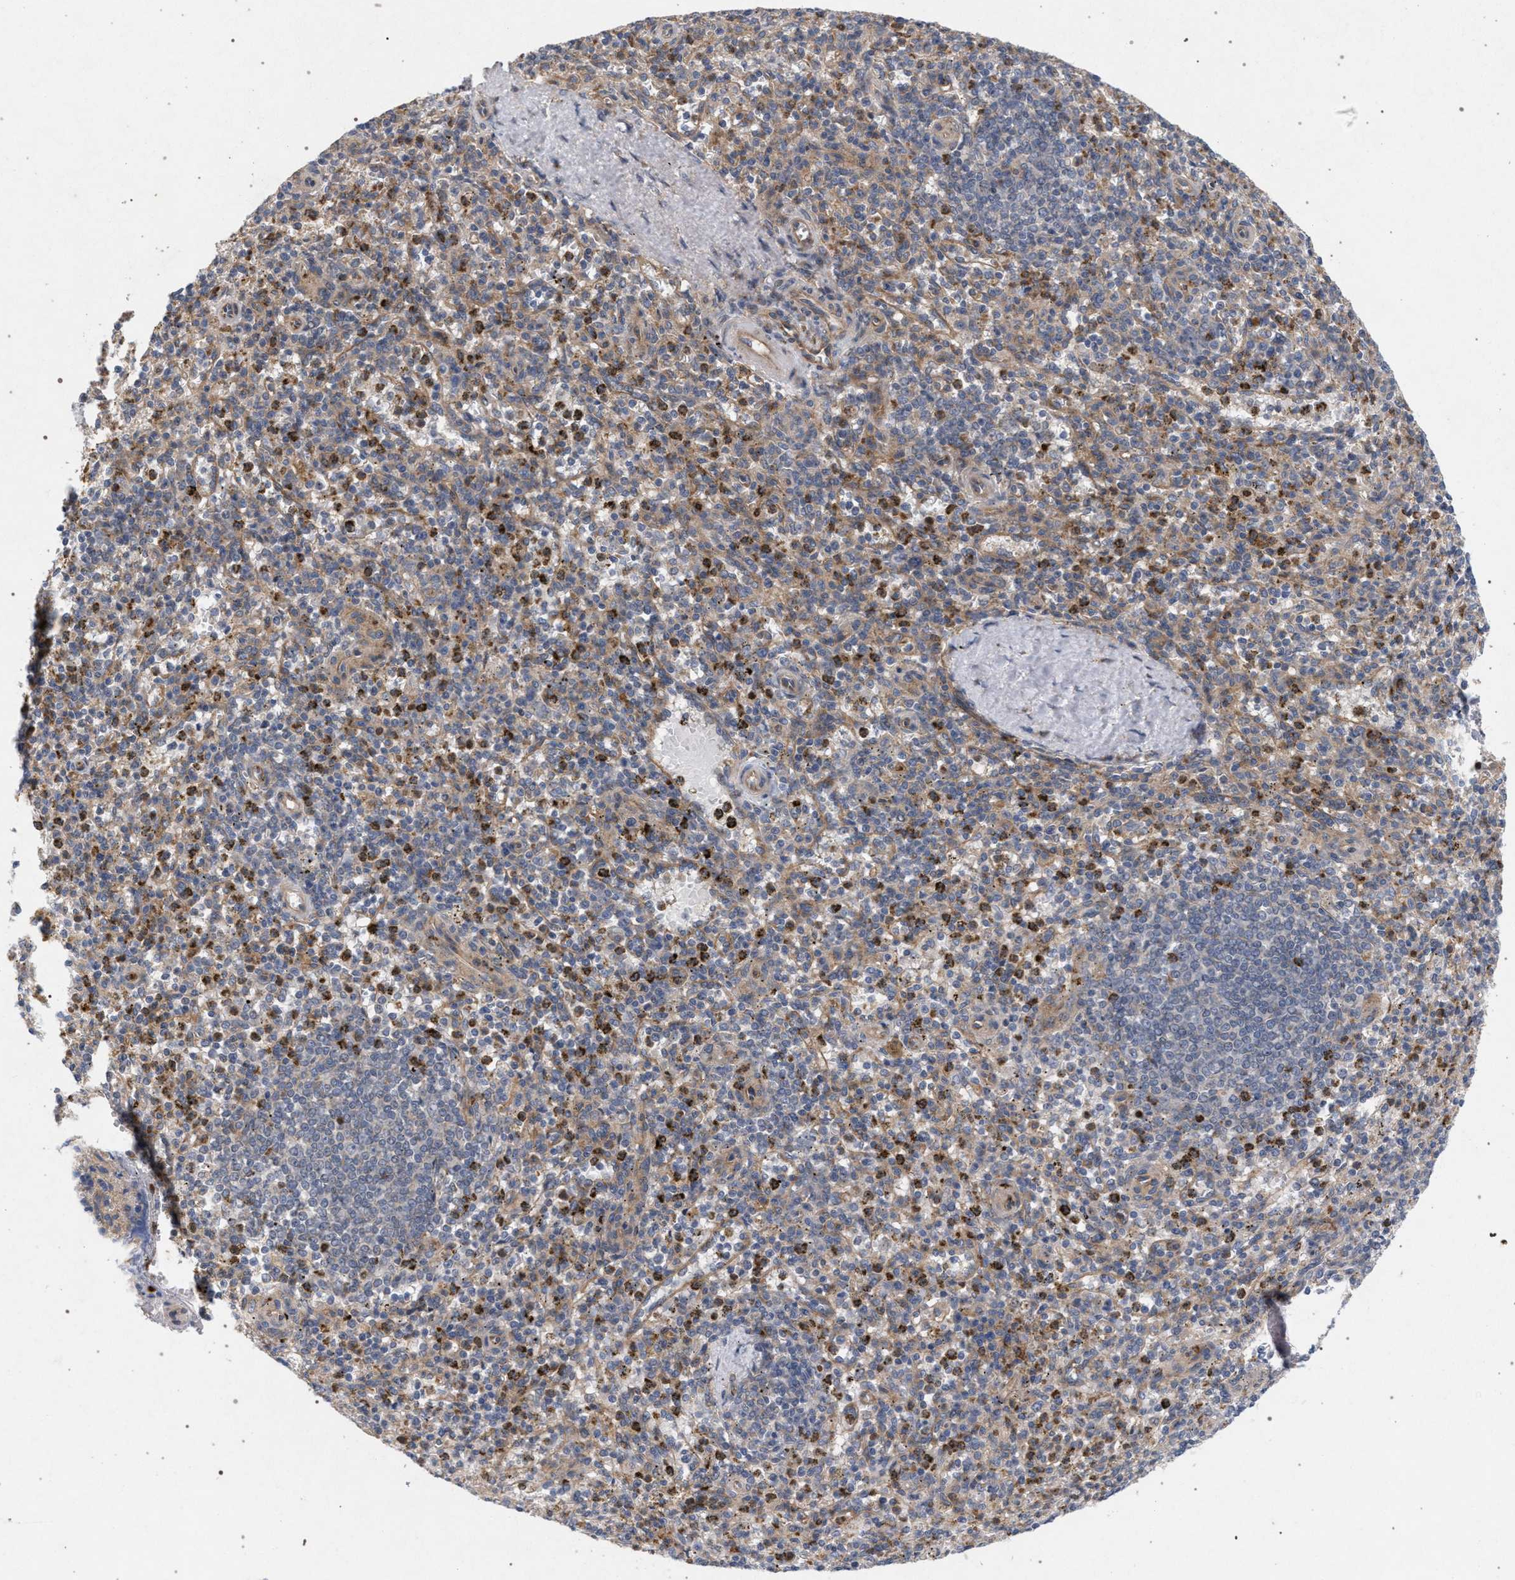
{"staining": {"intensity": "strong", "quantity": "<25%", "location": "cytoplasmic/membranous"}, "tissue": "spleen", "cell_type": "Cells in red pulp", "image_type": "normal", "snomed": [{"axis": "morphology", "description": "Normal tissue, NOS"}, {"axis": "topography", "description": "Spleen"}], "caption": "Immunohistochemistry micrograph of benign human spleen stained for a protein (brown), which reveals medium levels of strong cytoplasmic/membranous positivity in approximately <25% of cells in red pulp.", "gene": "MAMDC2", "patient": {"sex": "male", "age": 72}}